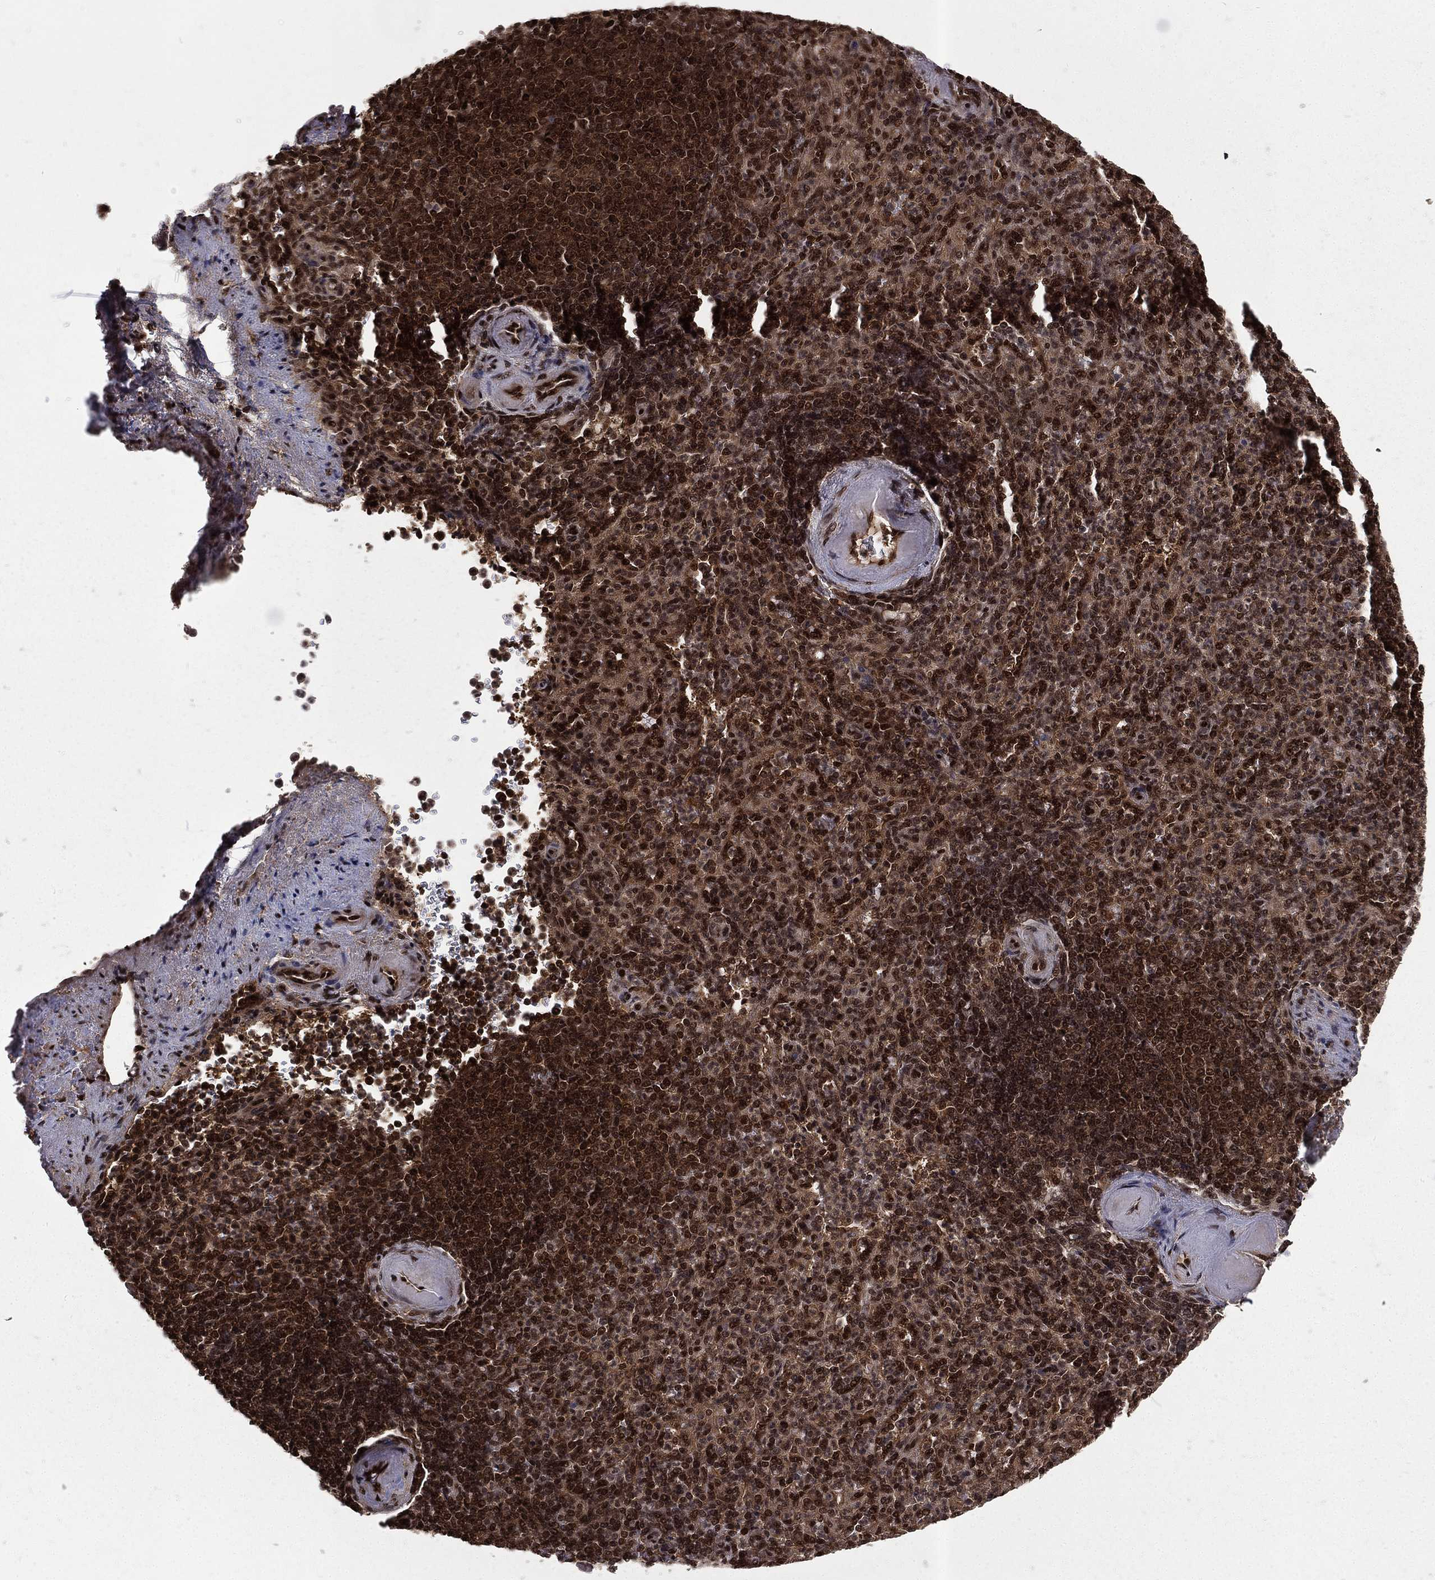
{"staining": {"intensity": "moderate", "quantity": ">75%", "location": "nuclear"}, "tissue": "spleen", "cell_type": "Cells in red pulp", "image_type": "normal", "snomed": [{"axis": "morphology", "description": "Normal tissue, NOS"}, {"axis": "topography", "description": "Spleen"}], "caption": "Immunohistochemistry photomicrograph of normal spleen: human spleen stained using IHC displays medium levels of moderate protein expression localized specifically in the nuclear of cells in red pulp, appearing as a nuclear brown color.", "gene": "COPS4", "patient": {"sex": "female", "age": 74}}